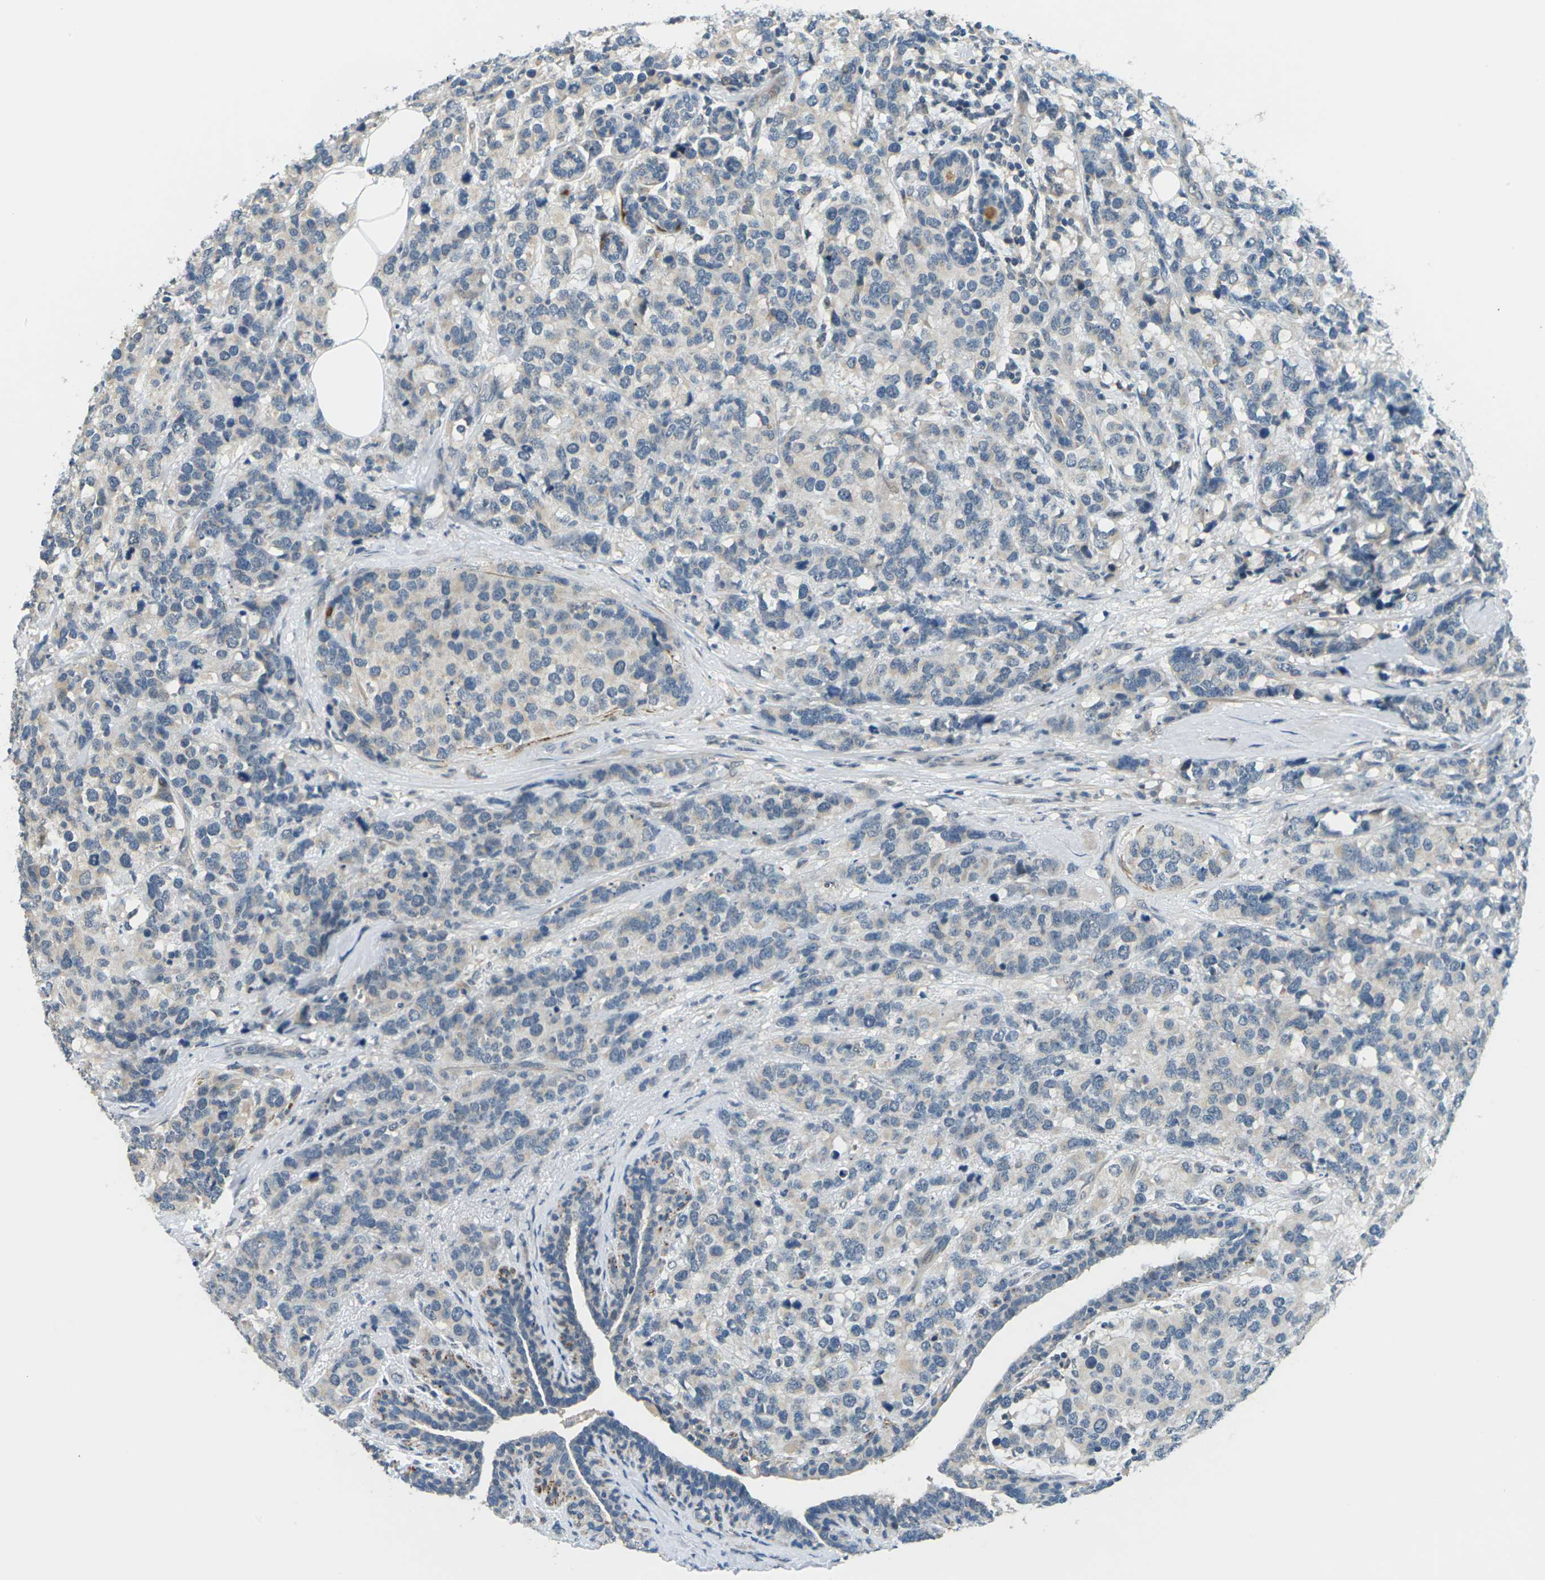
{"staining": {"intensity": "negative", "quantity": "none", "location": "none"}, "tissue": "breast cancer", "cell_type": "Tumor cells", "image_type": "cancer", "snomed": [{"axis": "morphology", "description": "Lobular carcinoma"}, {"axis": "topography", "description": "Breast"}], "caption": "A histopathology image of human lobular carcinoma (breast) is negative for staining in tumor cells.", "gene": "SLC13A3", "patient": {"sex": "female", "age": 59}}